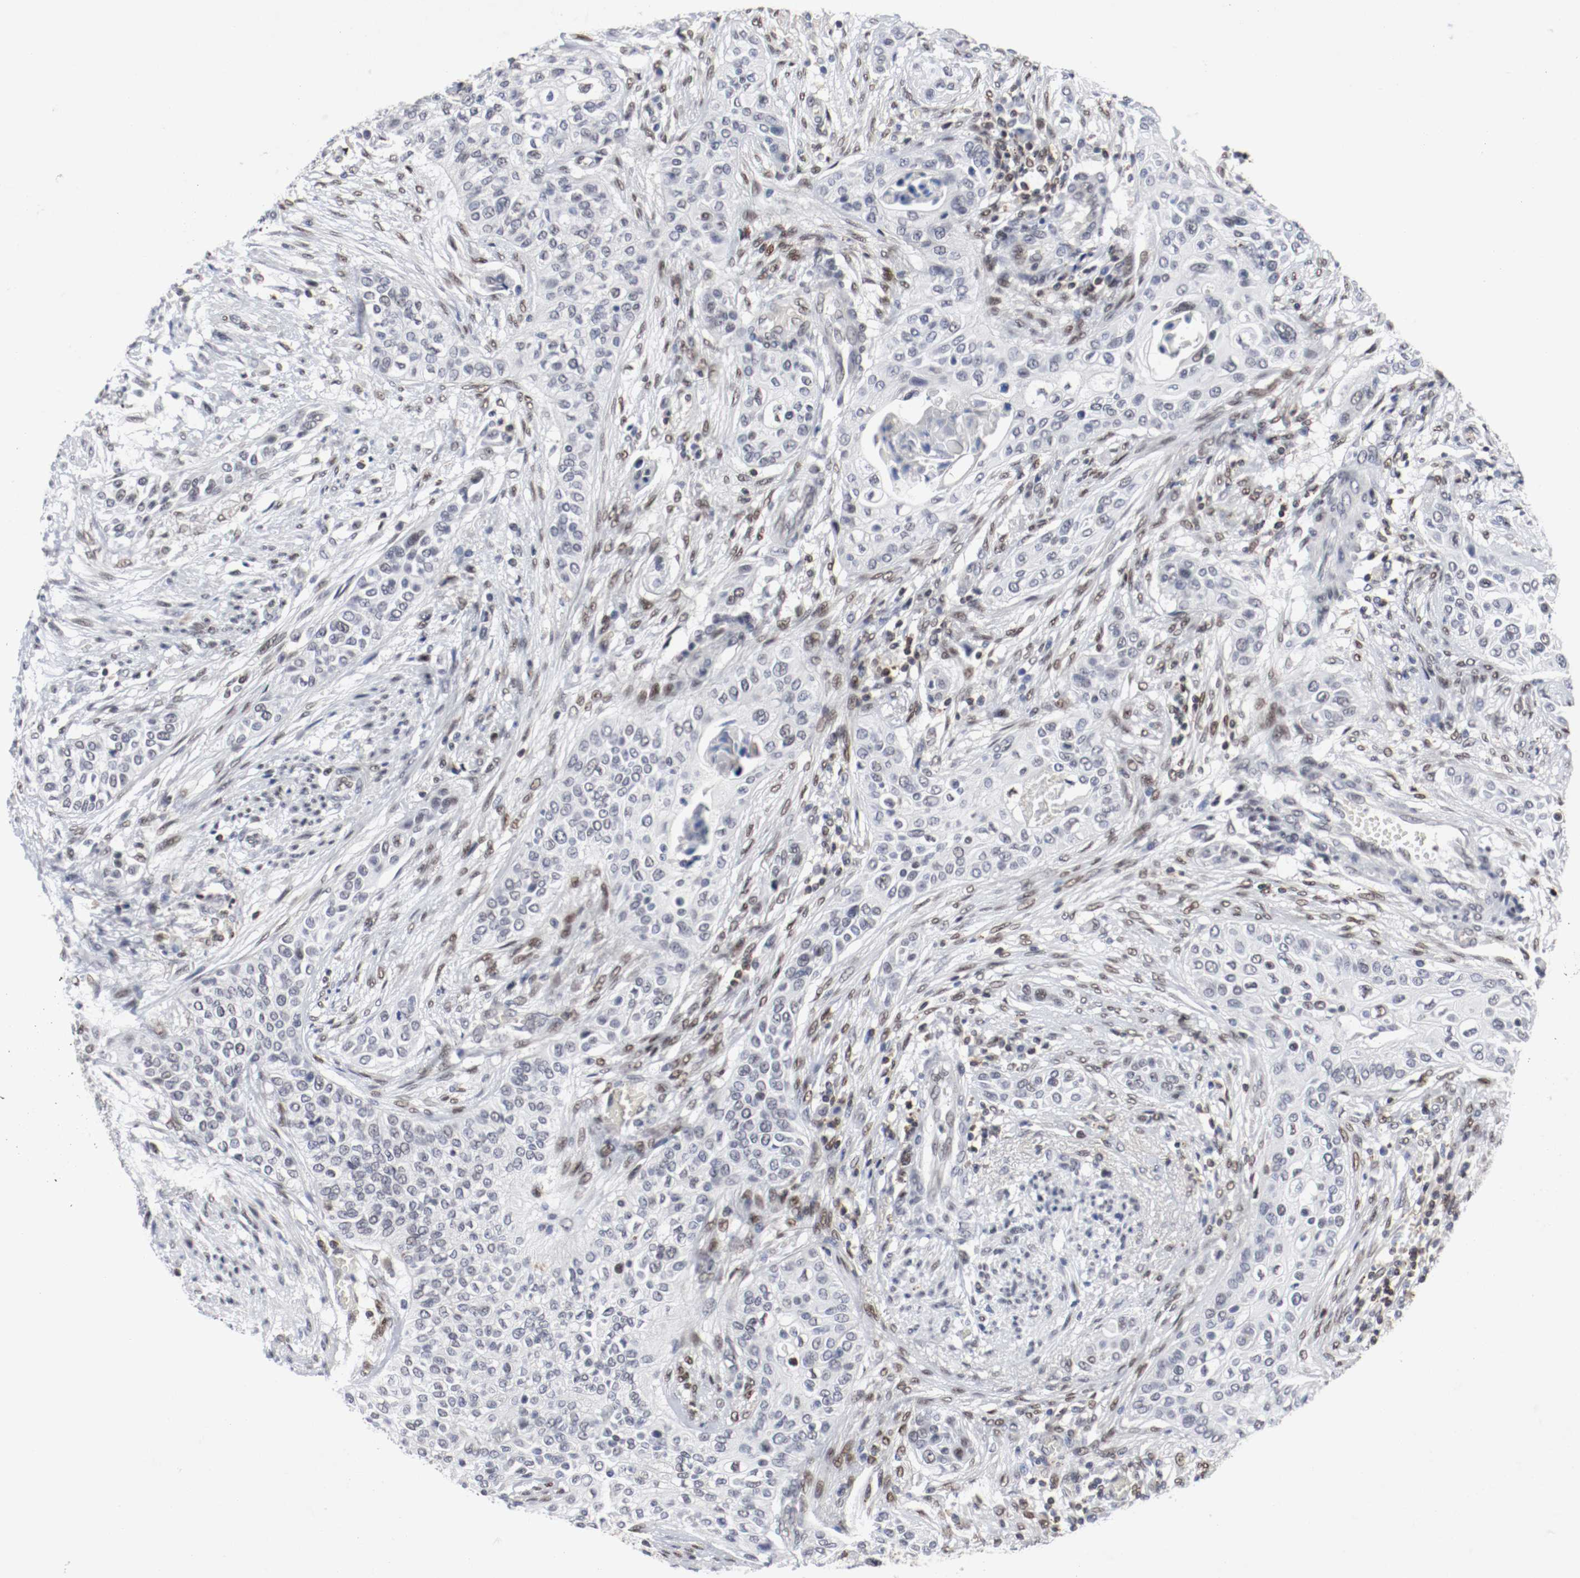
{"staining": {"intensity": "negative", "quantity": "none", "location": "none"}, "tissue": "urothelial cancer", "cell_type": "Tumor cells", "image_type": "cancer", "snomed": [{"axis": "morphology", "description": "Urothelial carcinoma, High grade"}, {"axis": "topography", "description": "Urinary bladder"}], "caption": "Immunohistochemistry micrograph of high-grade urothelial carcinoma stained for a protein (brown), which shows no positivity in tumor cells.", "gene": "JUND", "patient": {"sex": "male", "age": 74}}